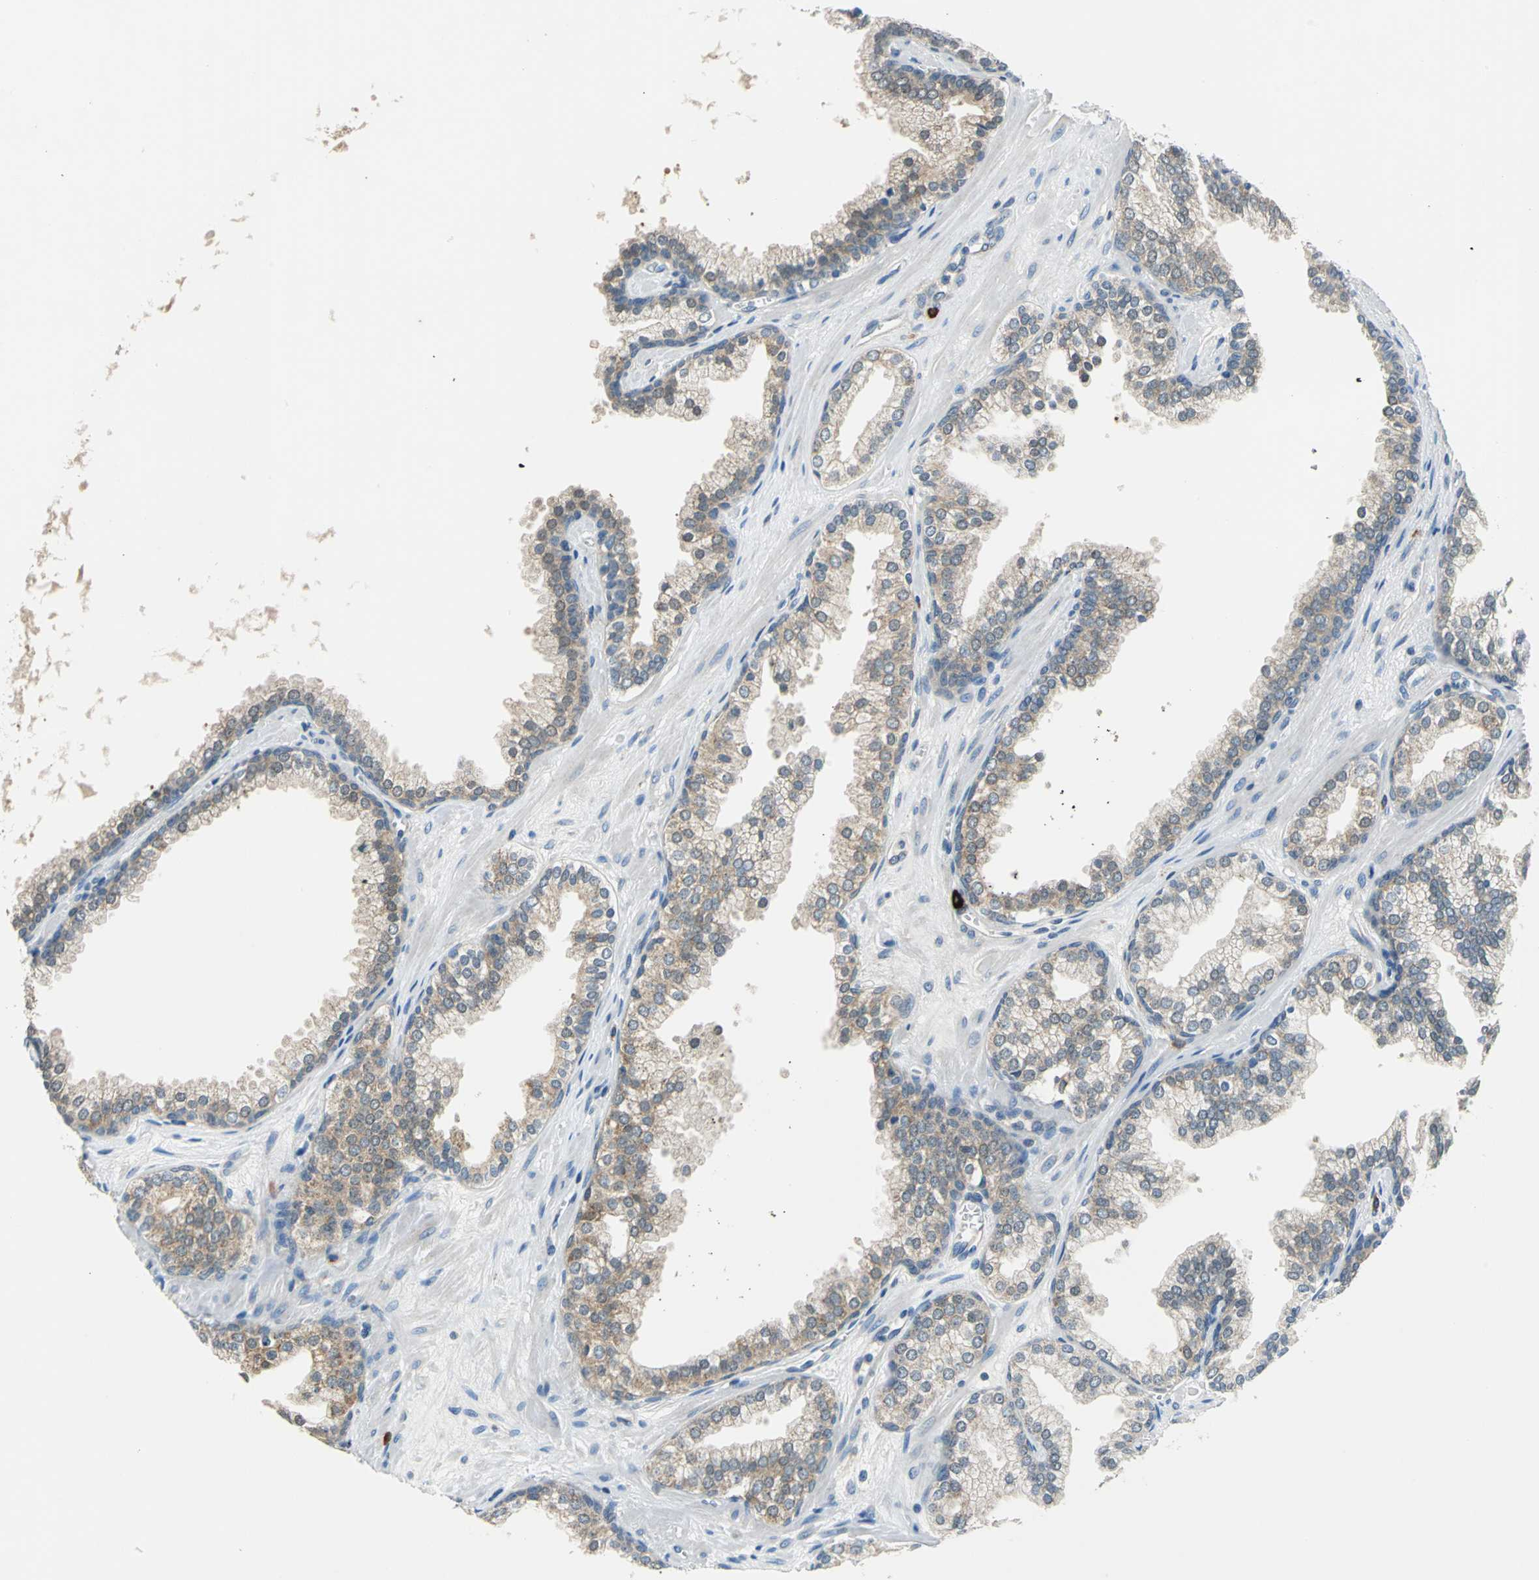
{"staining": {"intensity": "weak", "quantity": ">75%", "location": "cytoplasmic/membranous"}, "tissue": "prostate cancer", "cell_type": "Tumor cells", "image_type": "cancer", "snomed": [{"axis": "morphology", "description": "Adenocarcinoma, Low grade"}, {"axis": "topography", "description": "Prostate"}], "caption": "Protein staining of prostate cancer tissue demonstrates weak cytoplasmic/membranous positivity in approximately >75% of tumor cells.", "gene": "CPA3", "patient": {"sex": "male", "age": 57}}